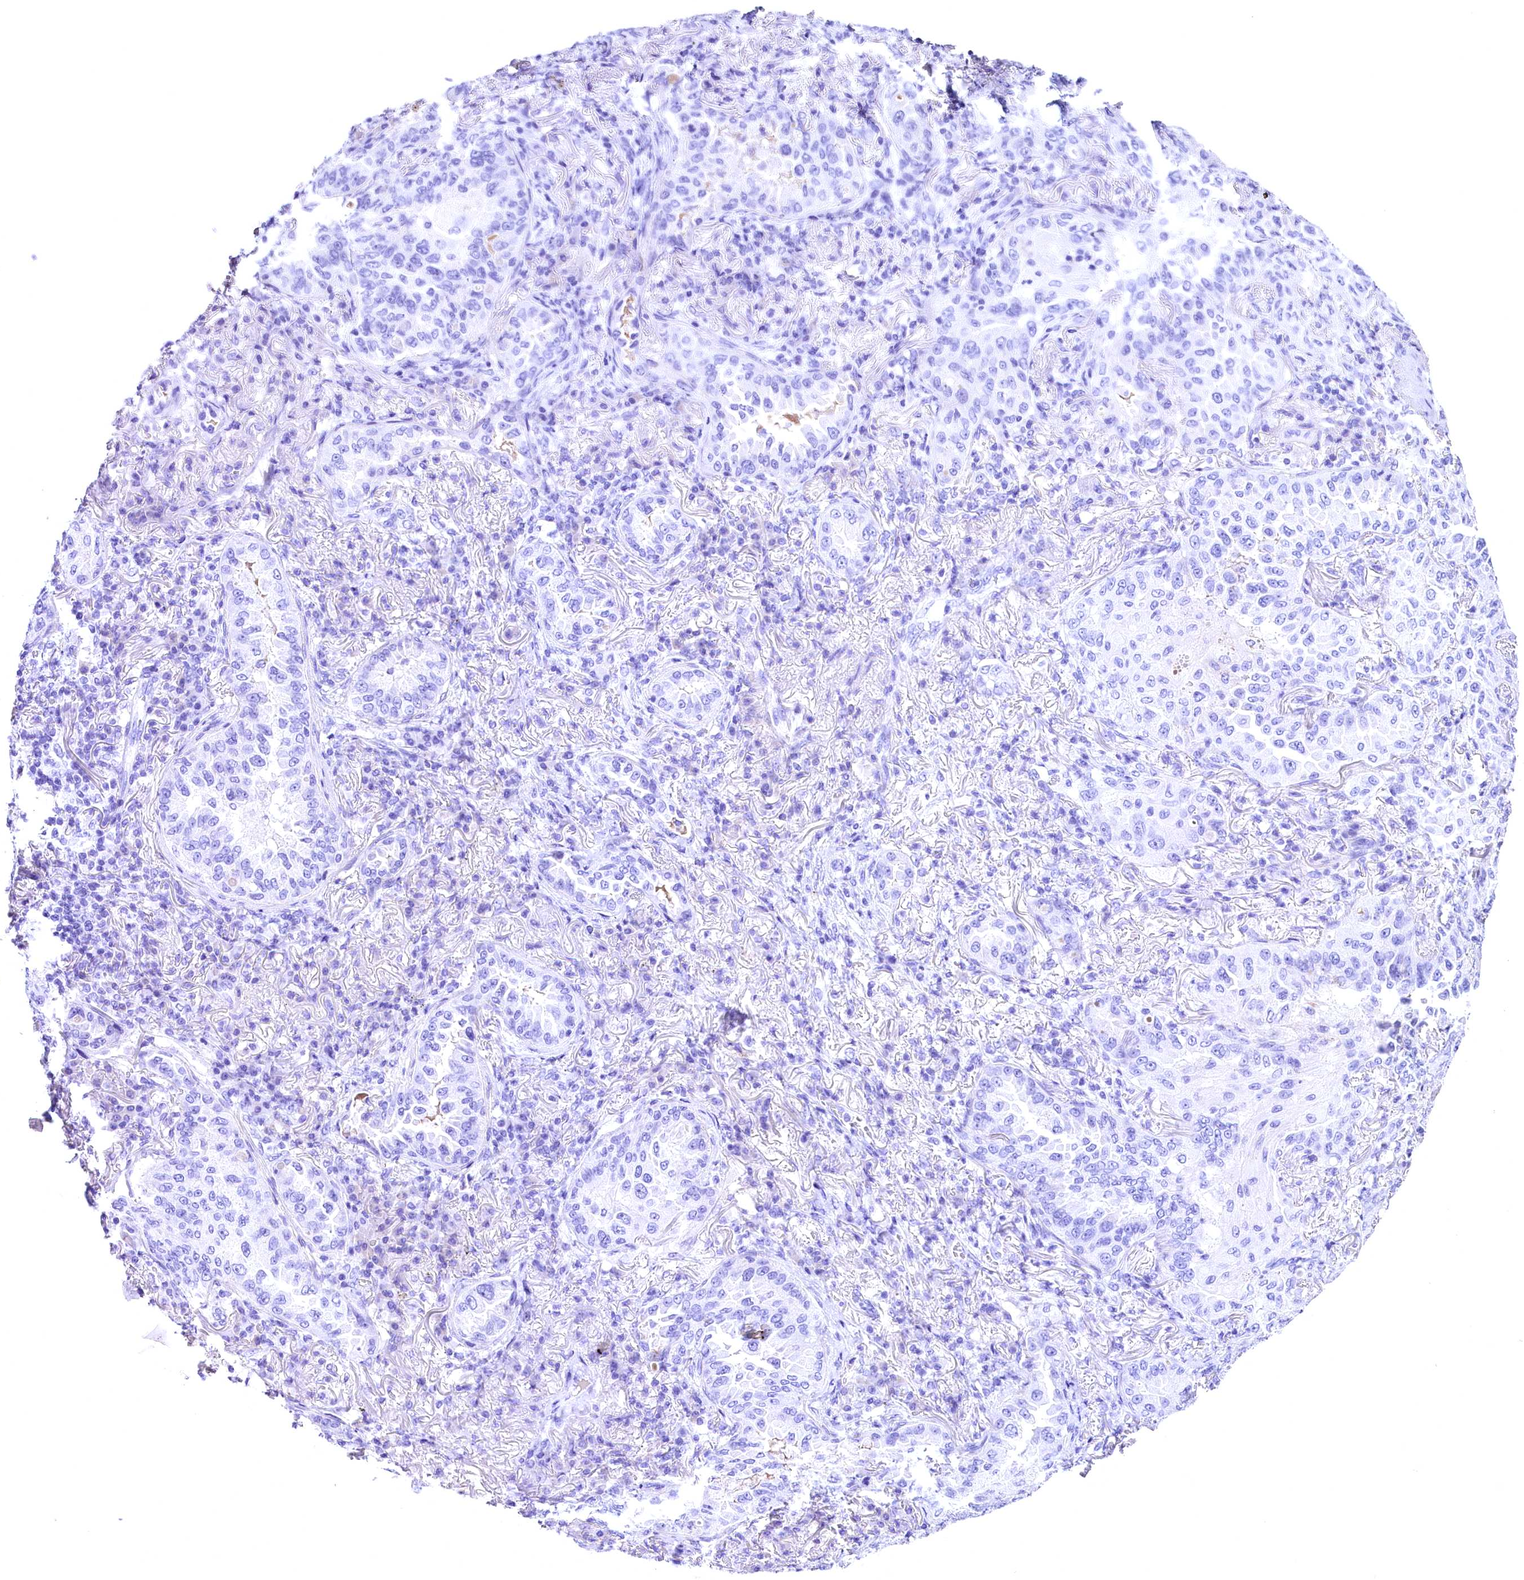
{"staining": {"intensity": "negative", "quantity": "none", "location": "none"}, "tissue": "lung cancer", "cell_type": "Tumor cells", "image_type": "cancer", "snomed": [{"axis": "morphology", "description": "Adenocarcinoma, NOS"}, {"axis": "topography", "description": "Lung"}], "caption": "This image is of lung cancer (adenocarcinoma) stained with IHC to label a protein in brown with the nuclei are counter-stained blue. There is no expression in tumor cells. (Stains: DAB immunohistochemistry (IHC) with hematoxylin counter stain, Microscopy: brightfield microscopy at high magnification).", "gene": "SKIDA1", "patient": {"sex": "female", "age": 69}}